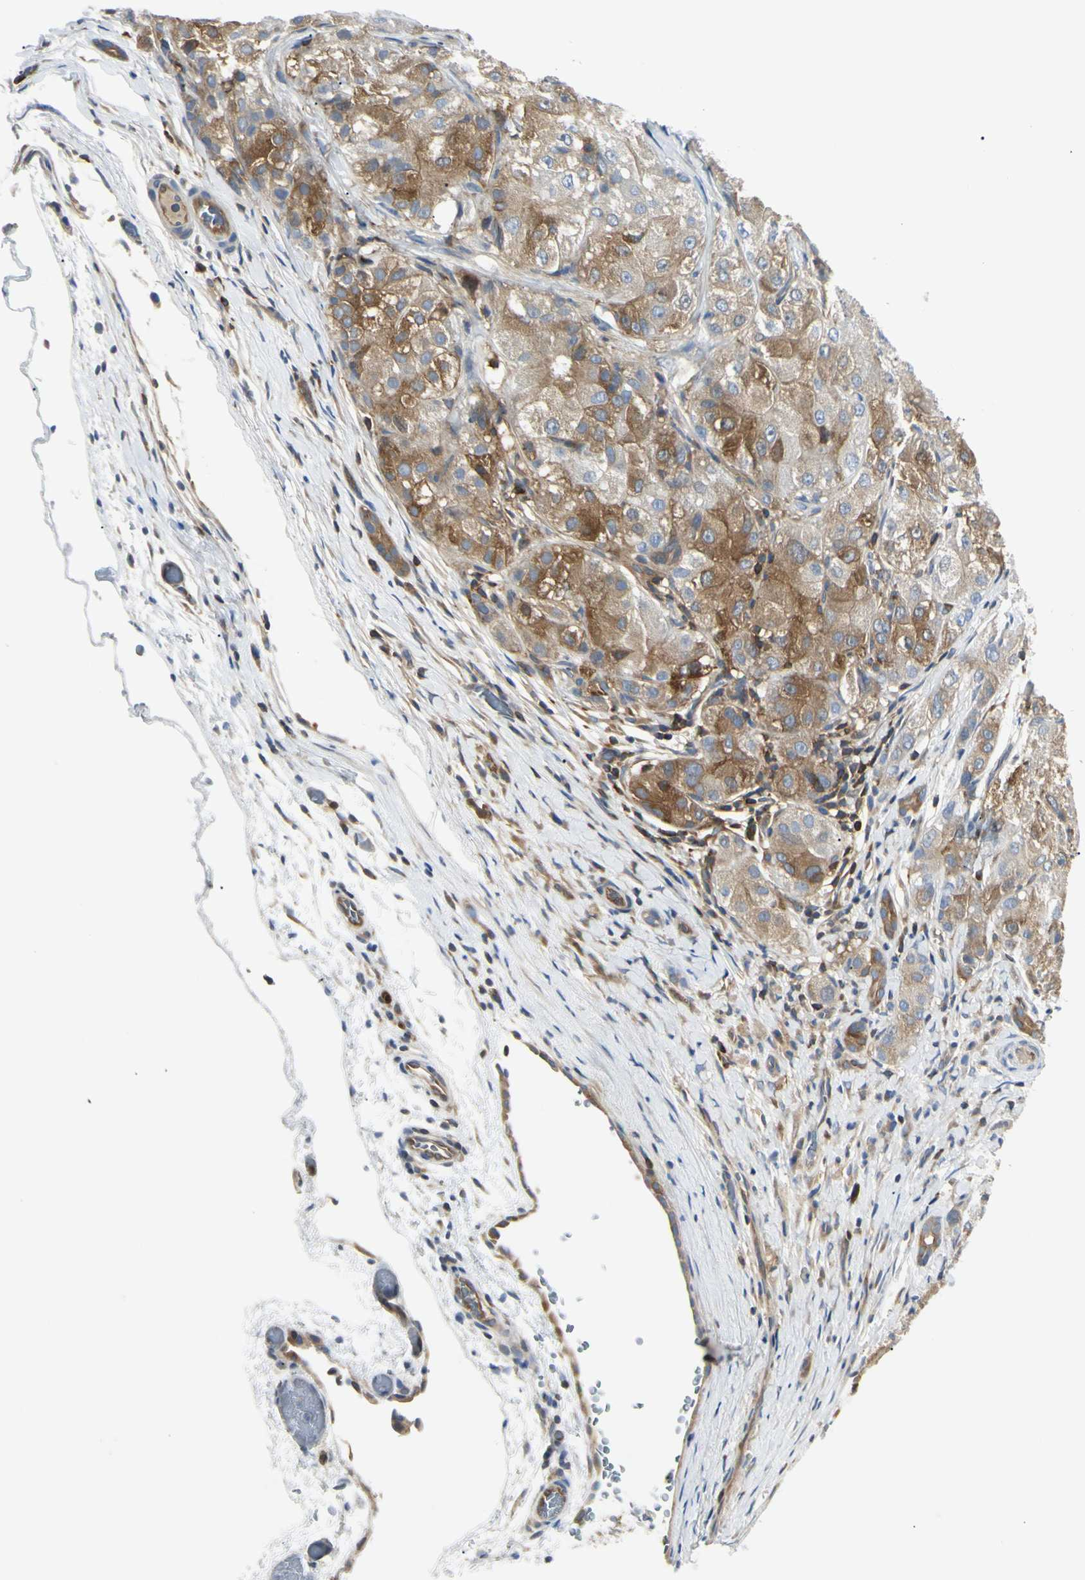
{"staining": {"intensity": "moderate", "quantity": ">75%", "location": "cytoplasmic/membranous"}, "tissue": "liver cancer", "cell_type": "Tumor cells", "image_type": "cancer", "snomed": [{"axis": "morphology", "description": "Carcinoma, Hepatocellular, NOS"}, {"axis": "topography", "description": "Liver"}], "caption": "Immunohistochemical staining of human liver hepatocellular carcinoma exhibits medium levels of moderate cytoplasmic/membranous expression in approximately >75% of tumor cells.", "gene": "NFKB2", "patient": {"sex": "male", "age": 80}}